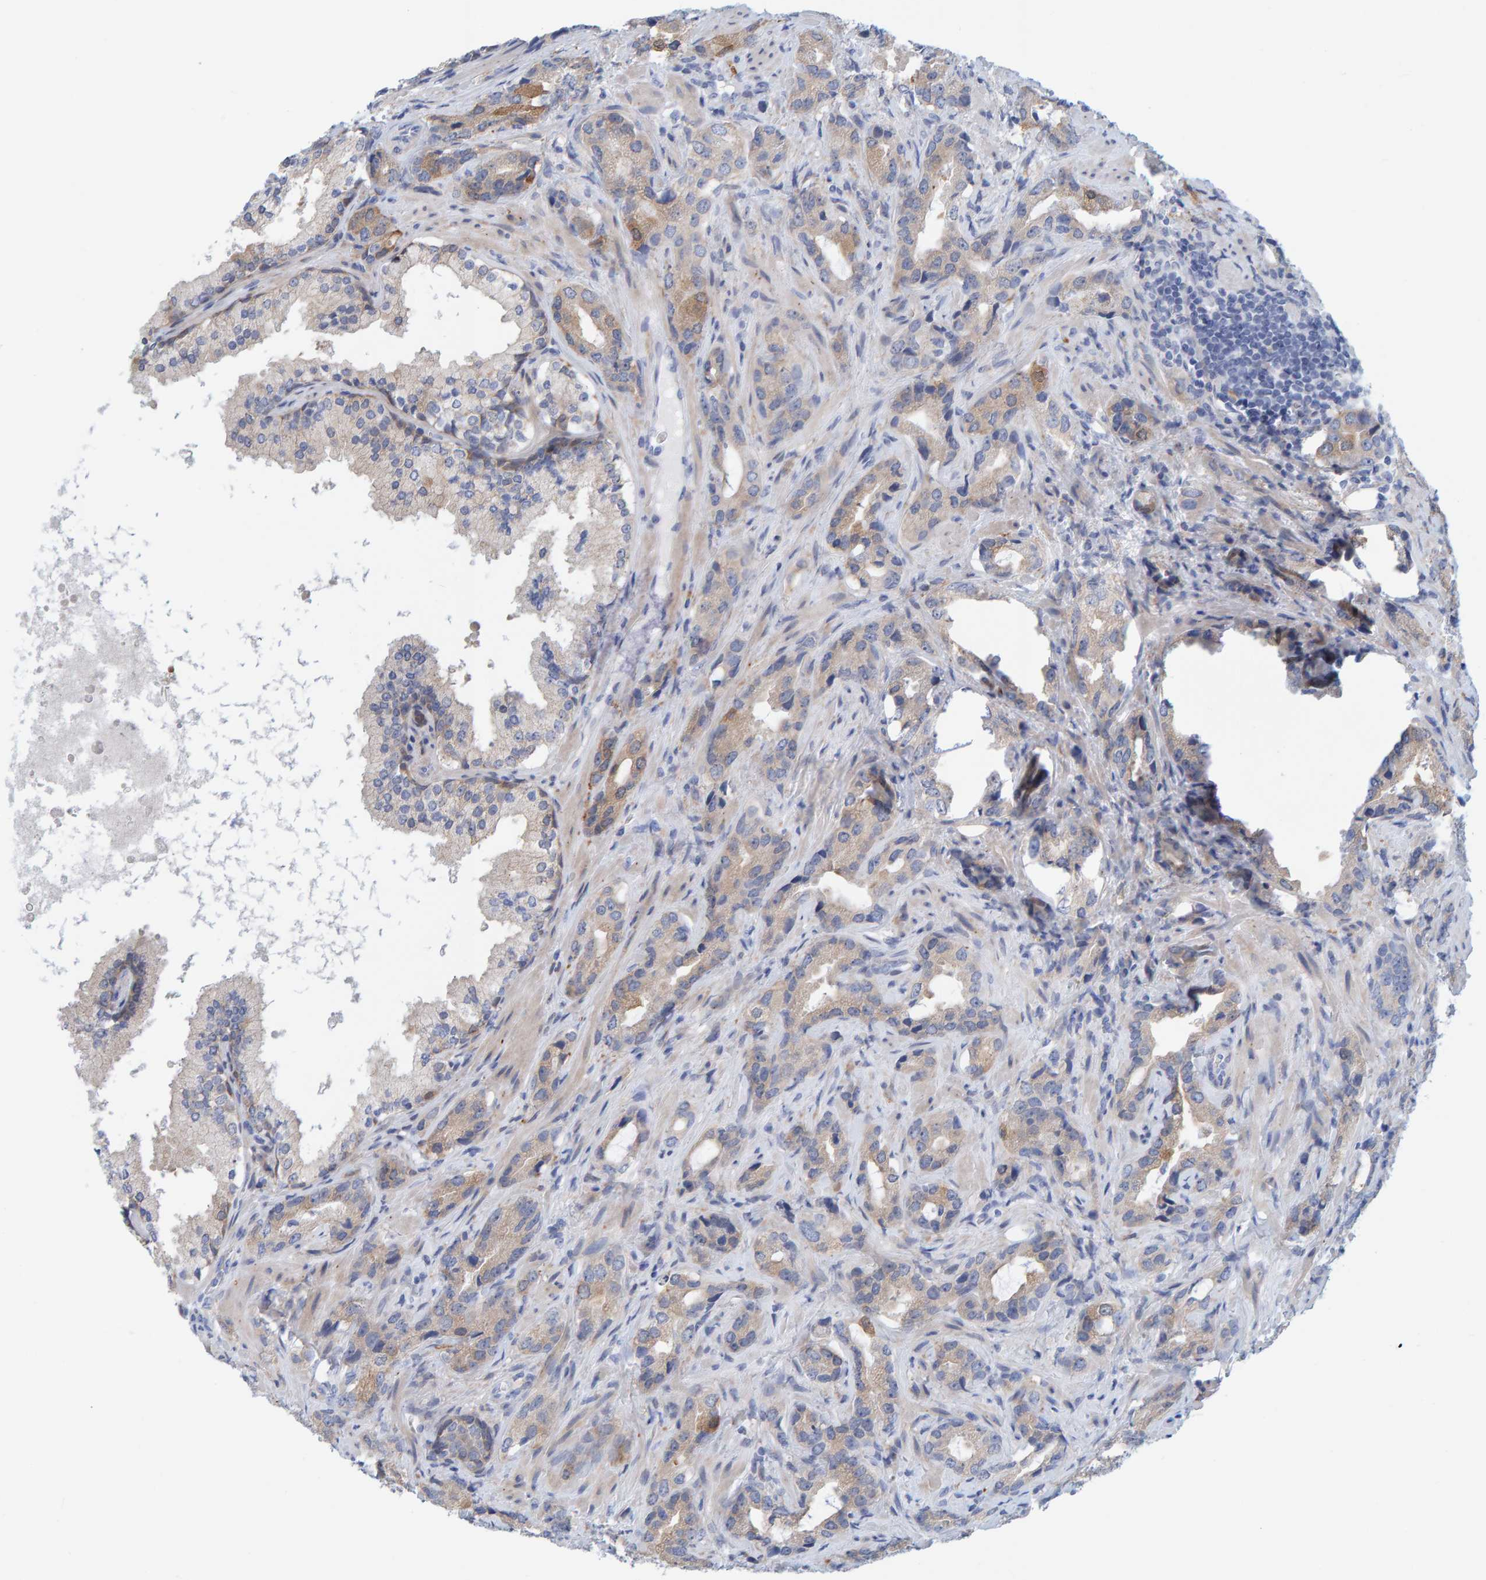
{"staining": {"intensity": "moderate", "quantity": "<25%", "location": "cytoplasmic/membranous"}, "tissue": "prostate cancer", "cell_type": "Tumor cells", "image_type": "cancer", "snomed": [{"axis": "morphology", "description": "Adenocarcinoma, High grade"}, {"axis": "topography", "description": "Prostate"}], "caption": "Tumor cells demonstrate low levels of moderate cytoplasmic/membranous positivity in about <25% of cells in human adenocarcinoma (high-grade) (prostate).", "gene": "KLHL11", "patient": {"sex": "male", "age": 63}}